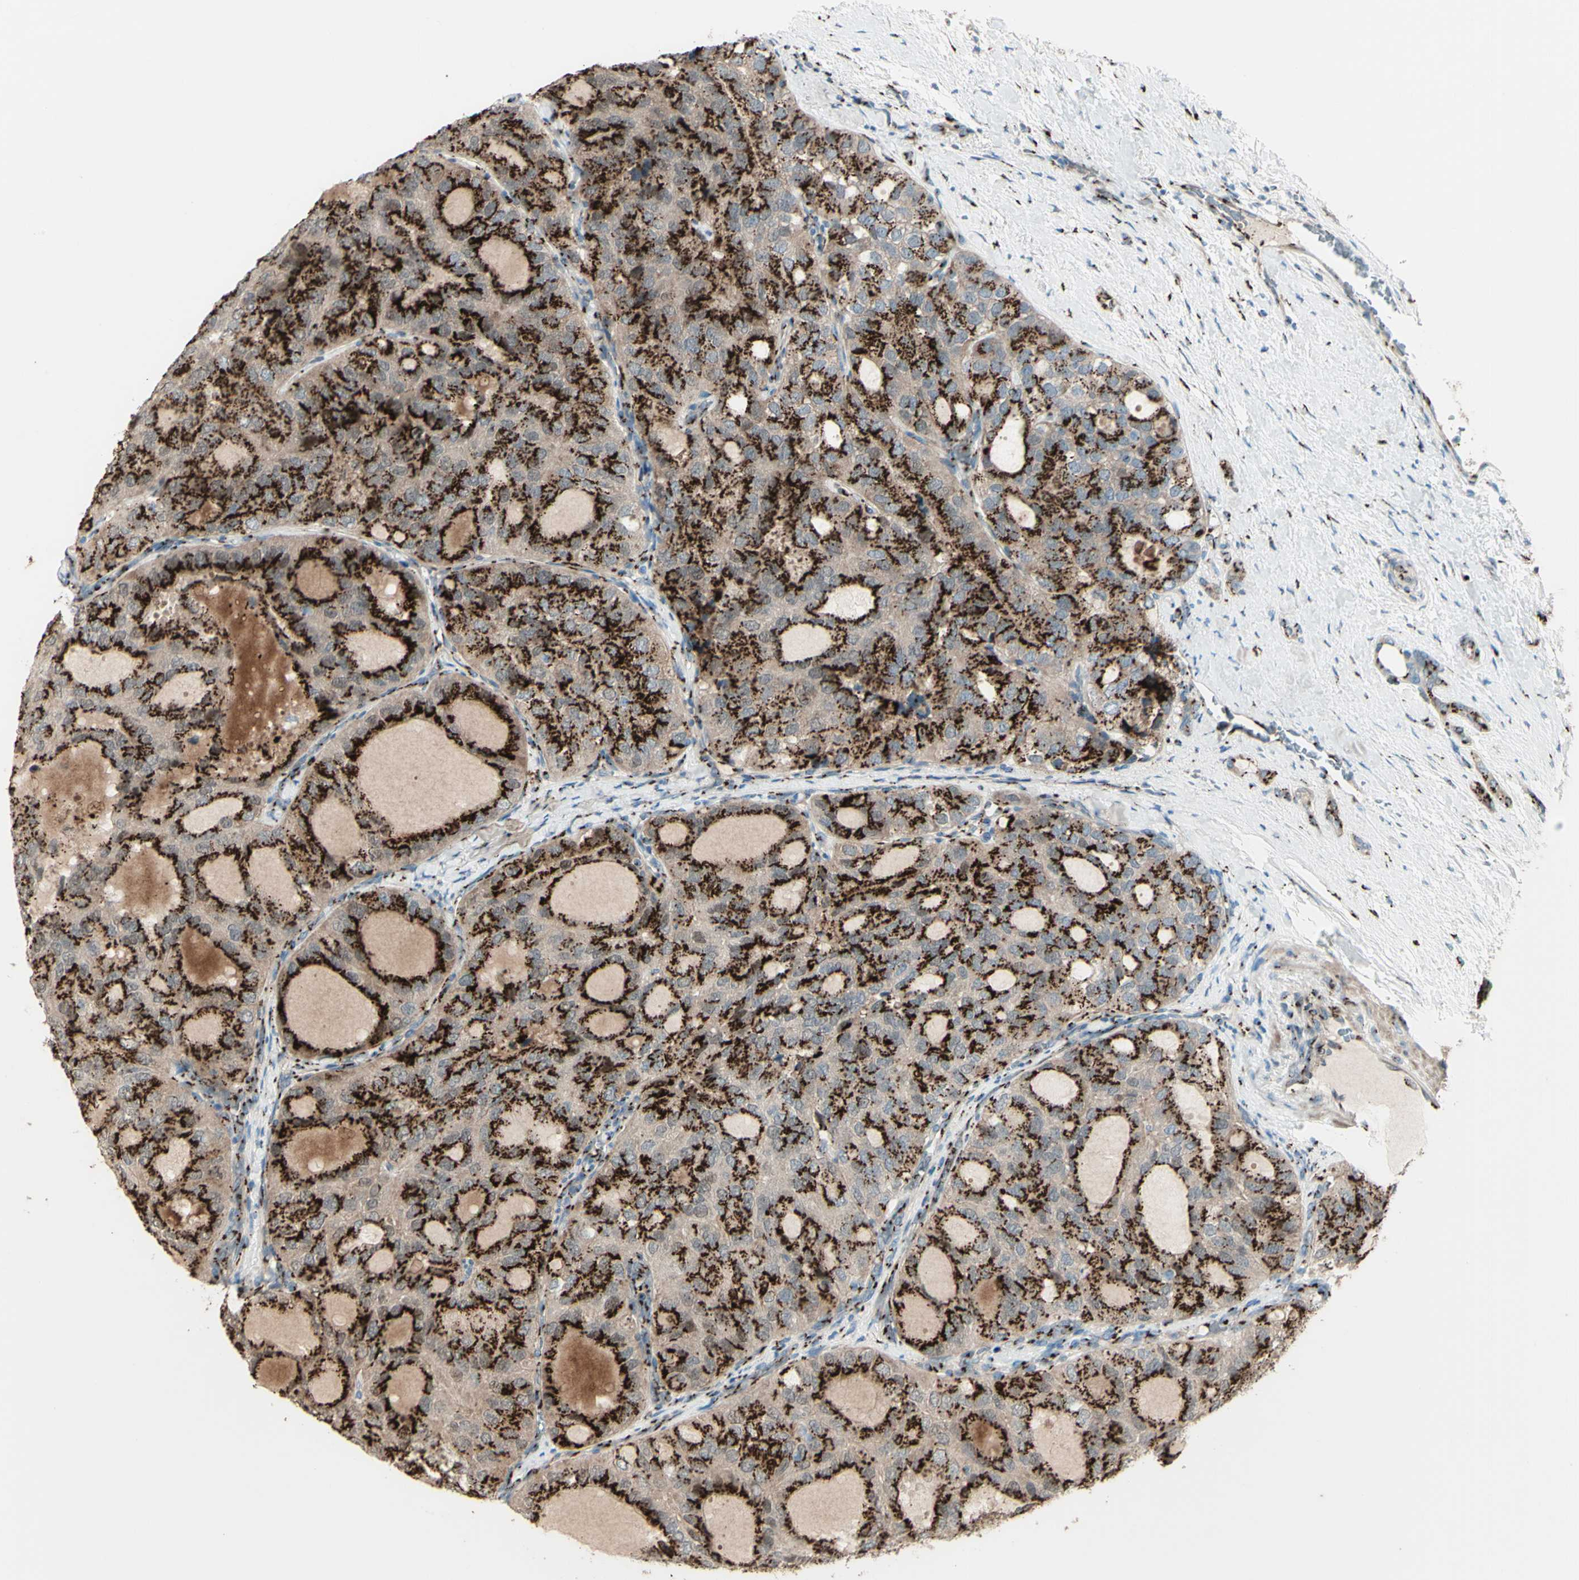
{"staining": {"intensity": "strong", "quantity": ">75%", "location": "cytoplasmic/membranous"}, "tissue": "thyroid cancer", "cell_type": "Tumor cells", "image_type": "cancer", "snomed": [{"axis": "morphology", "description": "Follicular adenoma carcinoma, NOS"}, {"axis": "topography", "description": "Thyroid gland"}], "caption": "Human thyroid cancer (follicular adenoma carcinoma) stained for a protein (brown) exhibits strong cytoplasmic/membranous positive expression in approximately >75% of tumor cells.", "gene": "BPNT2", "patient": {"sex": "male", "age": 75}}